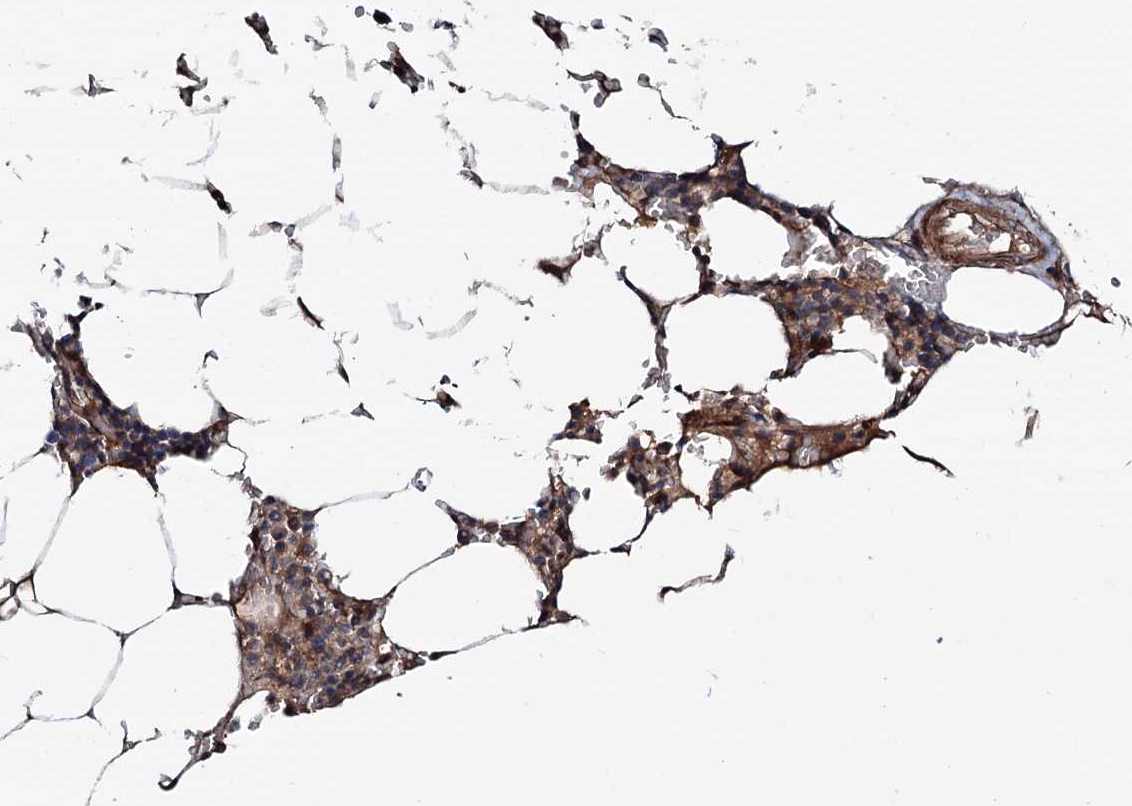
{"staining": {"intensity": "moderate", "quantity": "<25%", "location": "cytoplasmic/membranous"}, "tissue": "bone marrow", "cell_type": "Hematopoietic cells", "image_type": "normal", "snomed": [{"axis": "morphology", "description": "Normal tissue, NOS"}, {"axis": "topography", "description": "Bone marrow"}], "caption": "Moderate cytoplasmic/membranous expression is seen in about <25% of hematopoietic cells in benign bone marrow.", "gene": "ADGRG4", "patient": {"sex": "male", "age": 70}}